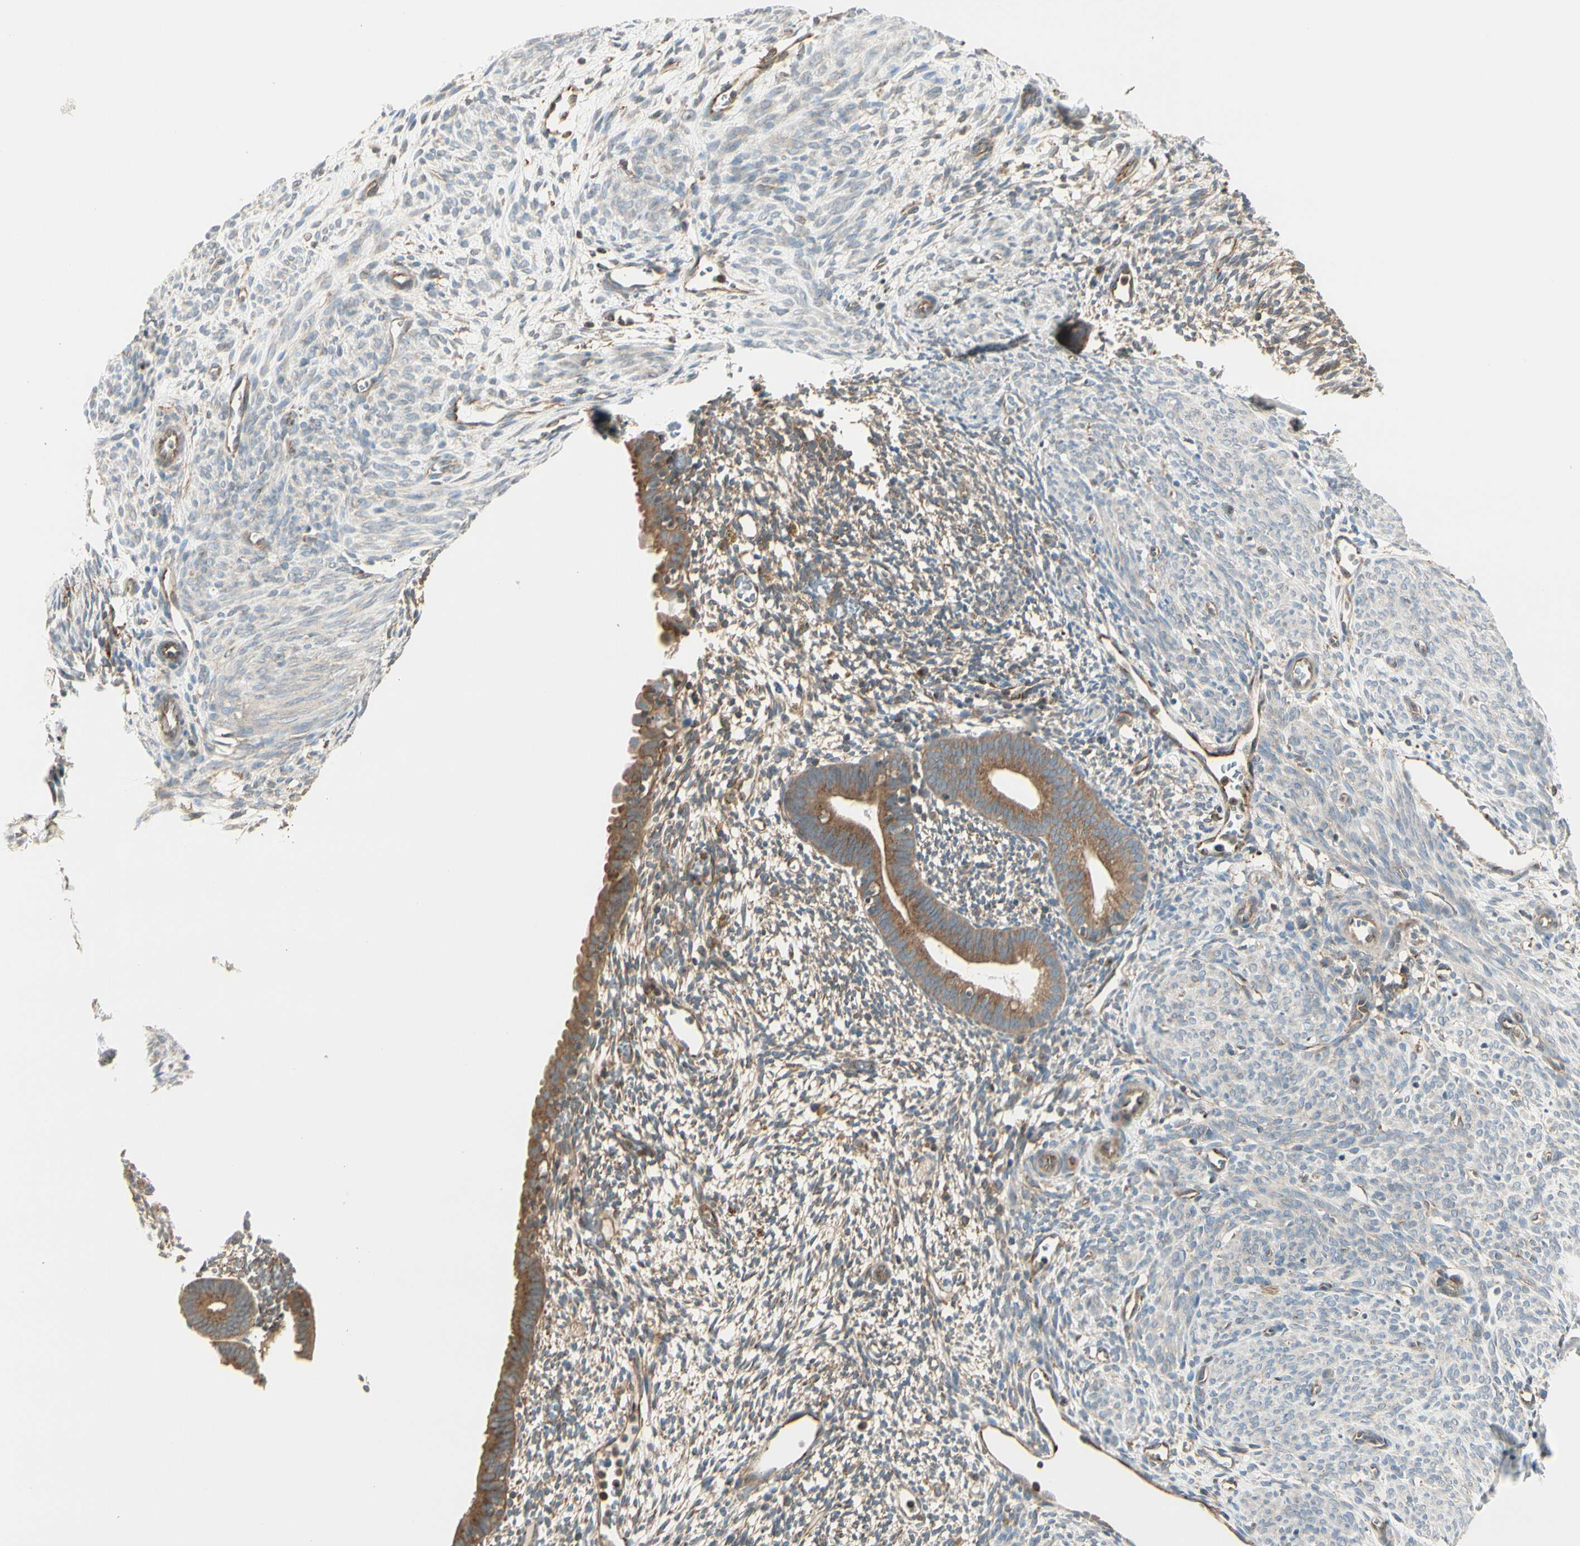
{"staining": {"intensity": "weak", "quantity": ">75%", "location": "cytoplasmic/membranous"}, "tissue": "endometrium", "cell_type": "Cells in endometrial stroma", "image_type": "normal", "snomed": [{"axis": "morphology", "description": "Normal tissue, NOS"}, {"axis": "morphology", "description": "Atrophy, NOS"}, {"axis": "topography", "description": "Uterus"}, {"axis": "topography", "description": "Endometrium"}], "caption": "Cells in endometrial stroma exhibit weak cytoplasmic/membranous positivity in about >75% of cells in normal endometrium.", "gene": "AGFG1", "patient": {"sex": "female", "age": 68}}